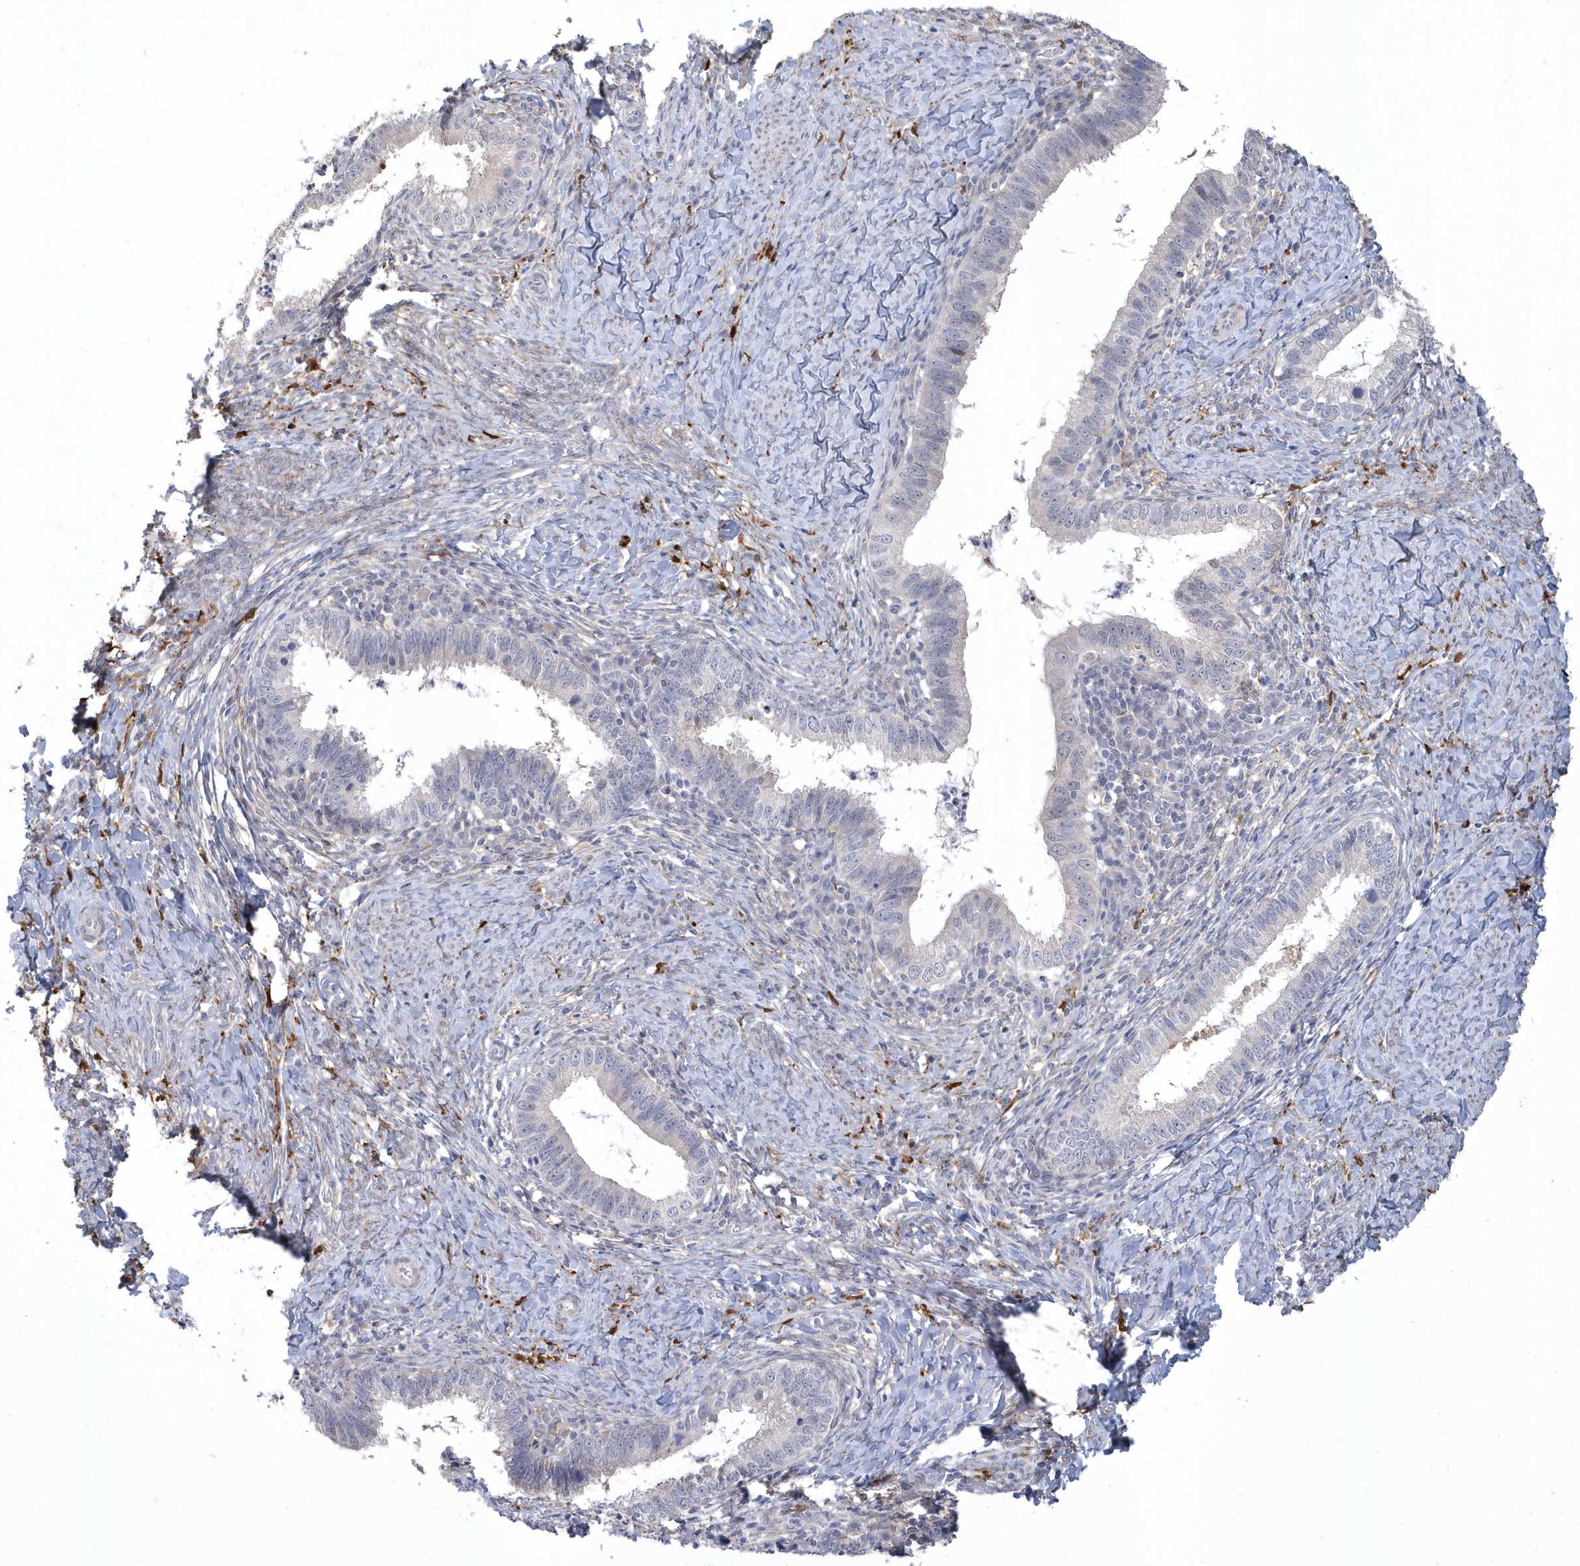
{"staining": {"intensity": "negative", "quantity": "none", "location": "none"}, "tissue": "cervical cancer", "cell_type": "Tumor cells", "image_type": "cancer", "snomed": [{"axis": "morphology", "description": "Adenocarcinoma, NOS"}, {"axis": "topography", "description": "Cervix"}], "caption": "Immunohistochemistry (IHC) photomicrograph of cervical cancer stained for a protein (brown), which demonstrates no expression in tumor cells.", "gene": "TSPEAR", "patient": {"sex": "female", "age": 36}}